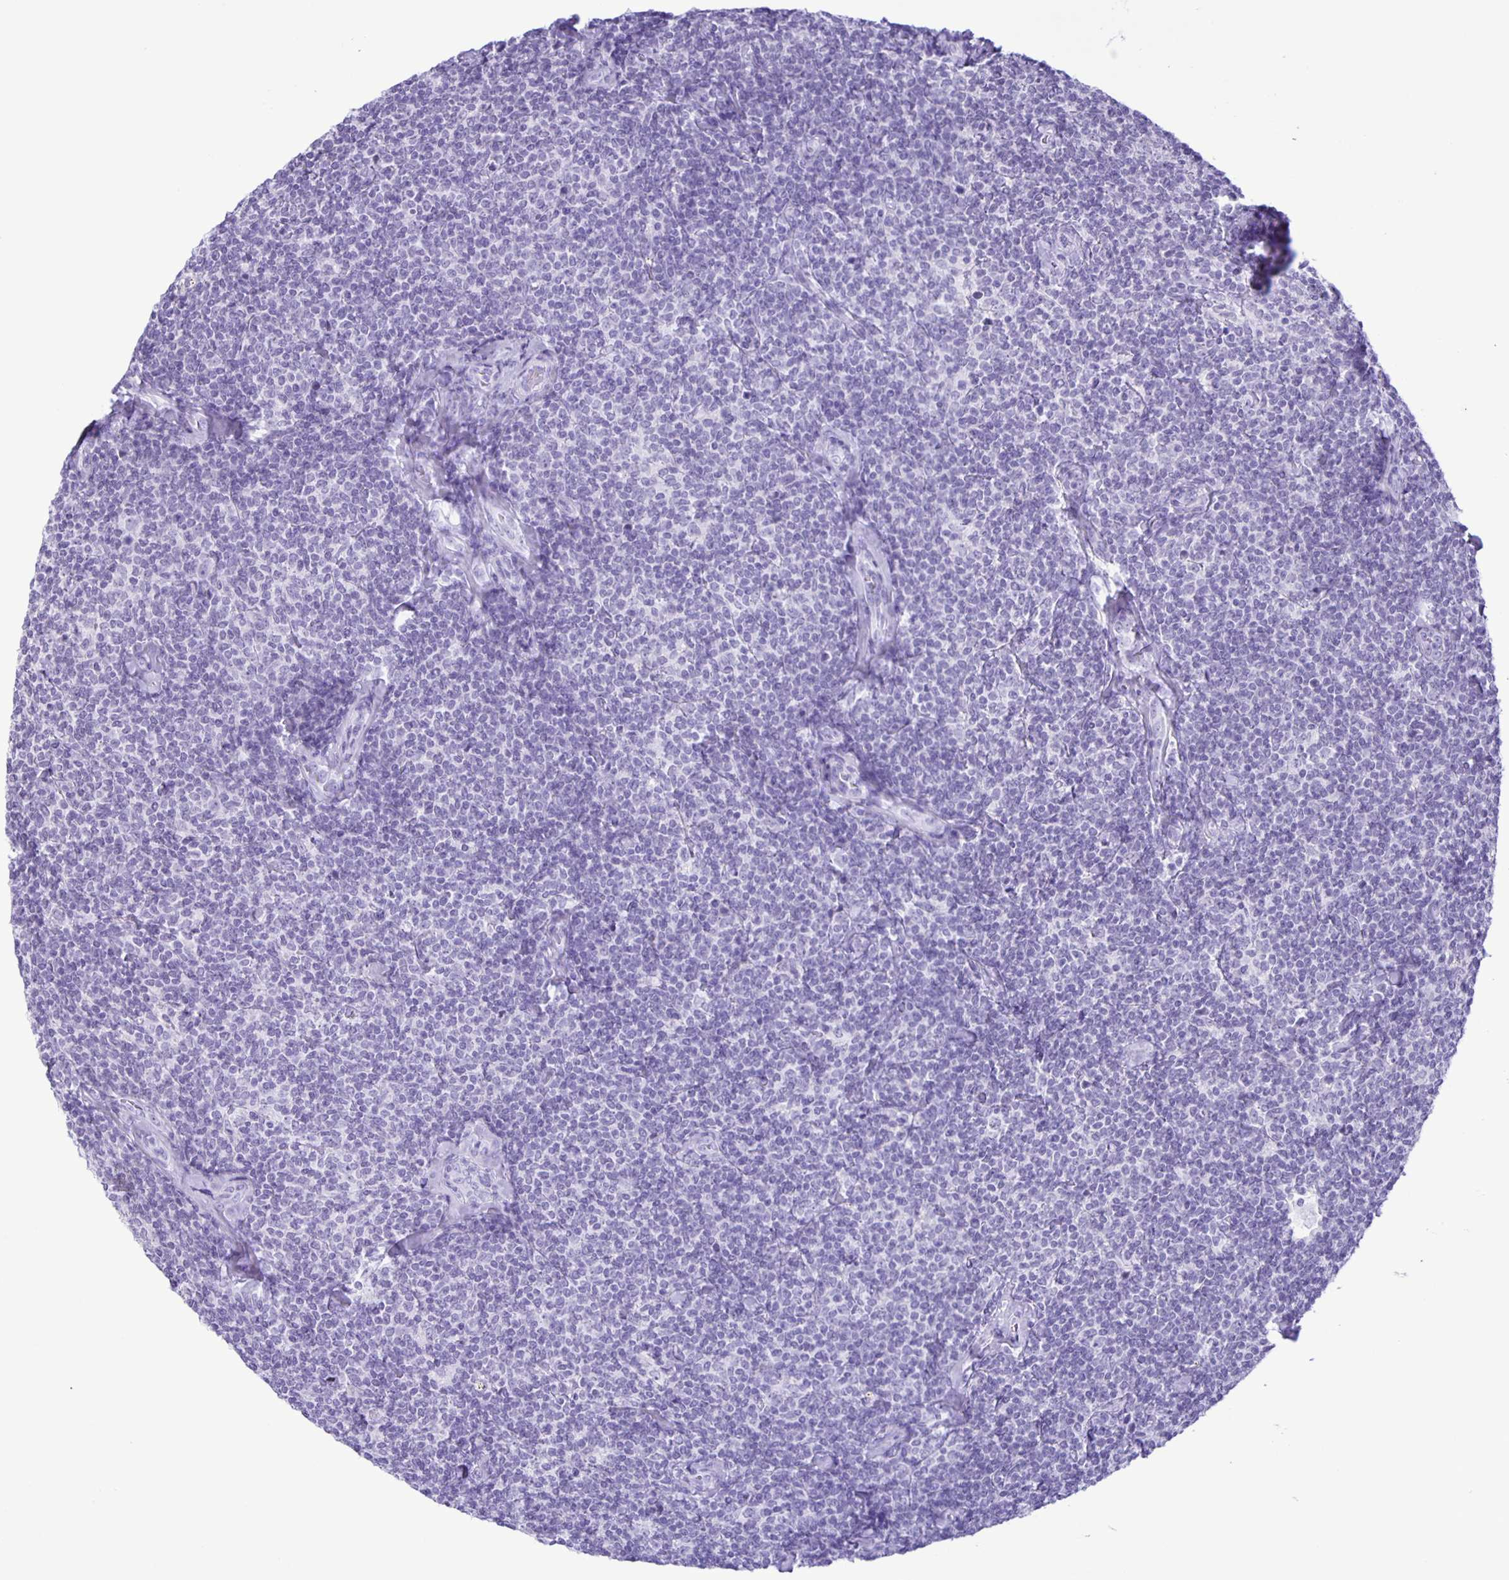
{"staining": {"intensity": "negative", "quantity": "none", "location": "none"}, "tissue": "lymphoma", "cell_type": "Tumor cells", "image_type": "cancer", "snomed": [{"axis": "morphology", "description": "Malignant lymphoma, non-Hodgkin's type, Low grade"}, {"axis": "topography", "description": "Lymph node"}], "caption": "Micrograph shows no significant protein staining in tumor cells of lymphoma.", "gene": "EZHIP", "patient": {"sex": "female", "age": 56}}